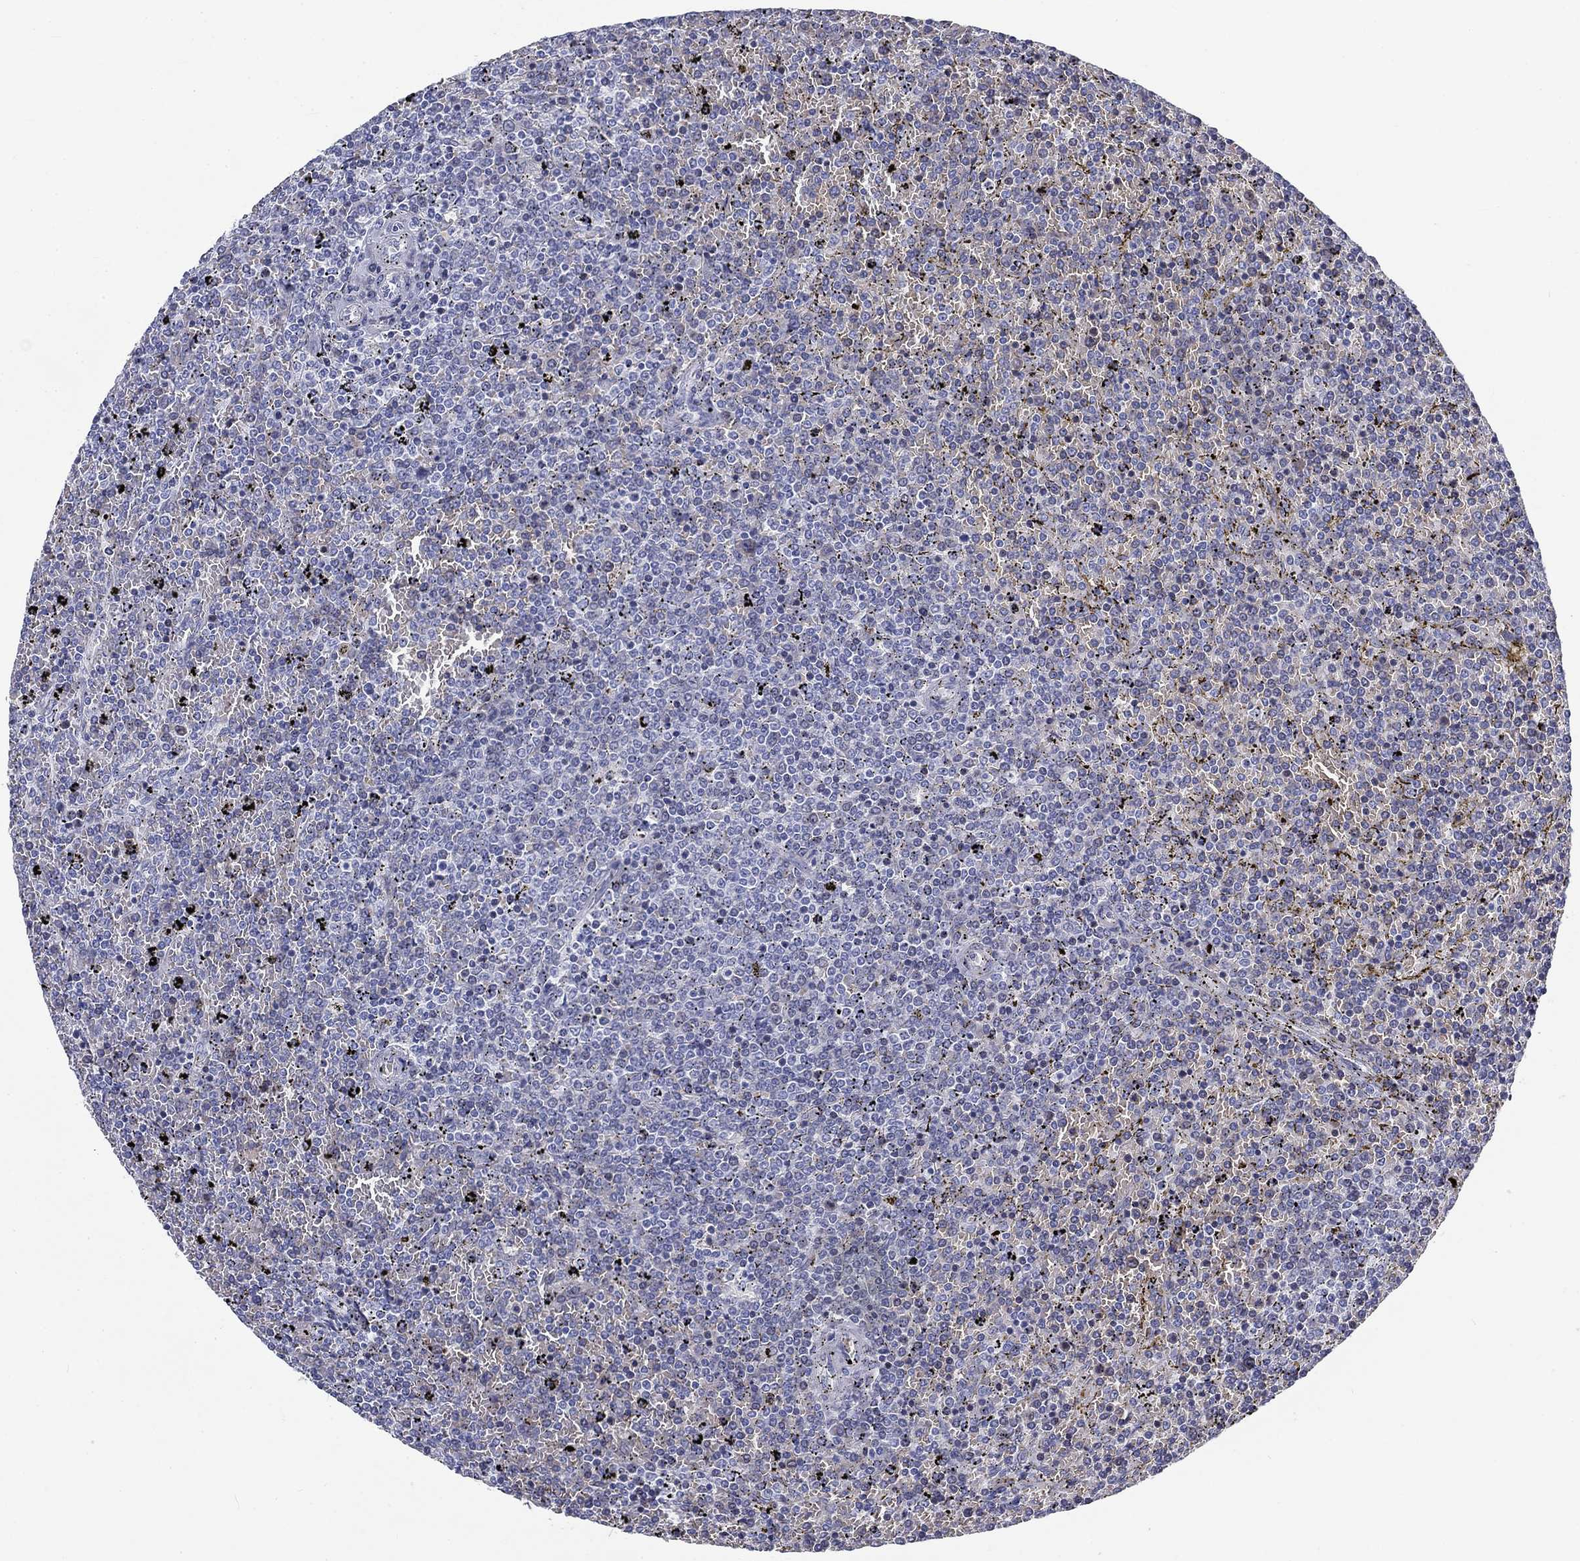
{"staining": {"intensity": "negative", "quantity": "none", "location": "none"}, "tissue": "lymphoma", "cell_type": "Tumor cells", "image_type": "cancer", "snomed": [{"axis": "morphology", "description": "Malignant lymphoma, non-Hodgkin's type, Low grade"}, {"axis": "topography", "description": "Spleen"}], "caption": "An immunohistochemistry micrograph of malignant lymphoma, non-Hodgkin's type (low-grade) is shown. There is no staining in tumor cells of malignant lymphoma, non-Hodgkin's type (low-grade). (DAB immunohistochemistry (IHC) with hematoxylin counter stain).", "gene": "CD40LG", "patient": {"sex": "female", "age": 77}}